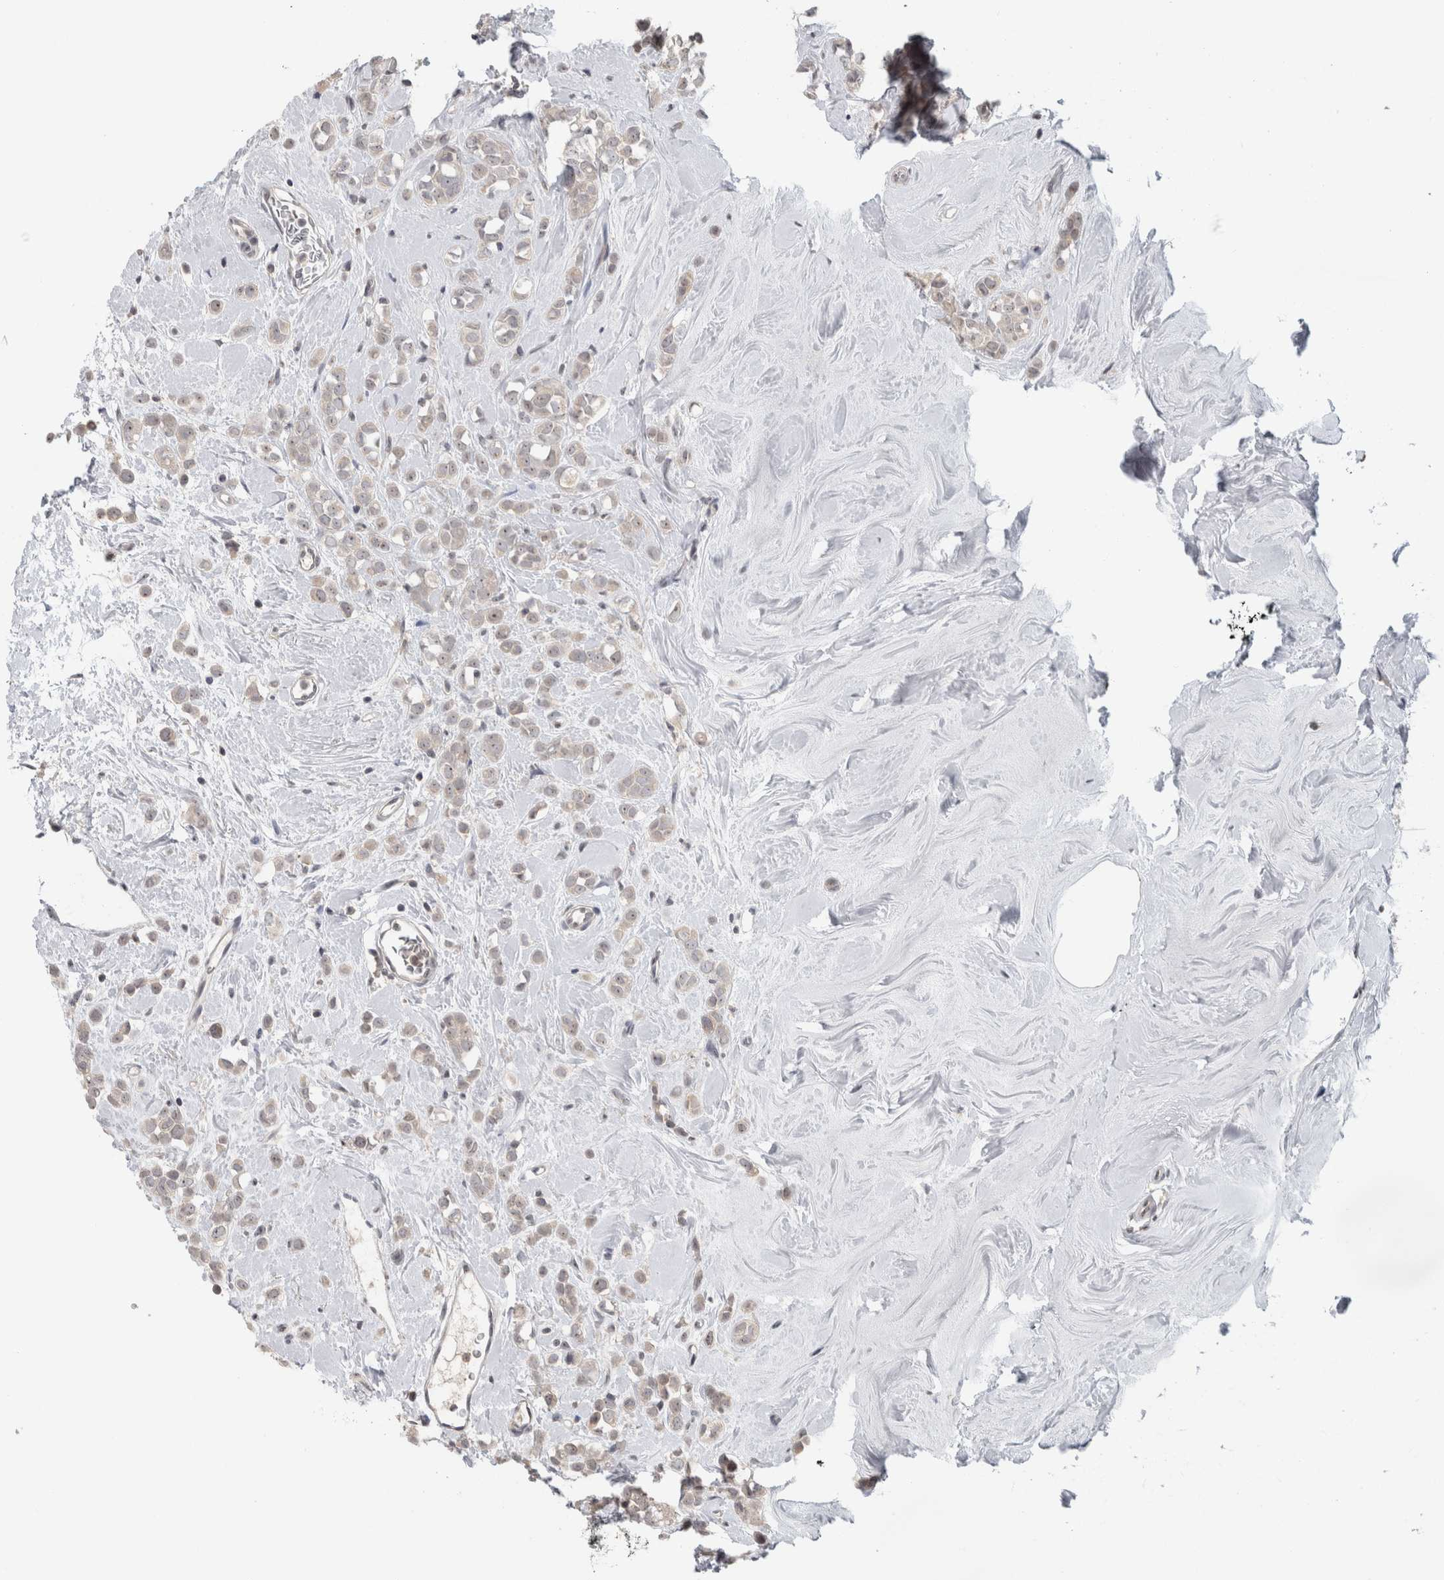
{"staining": {"intensity": "weak", "quantity": ">75%", "location": "cytoplasmic/membranous,nuclear"}, "tissue": "breast cancer", "cell_type": "Tumor cells", "image_type": "cancer", "snomed": [{"axis": "morphology", "description": "Lobular carcinoma"}, {"axis": "topography", "description": "Breast"}], "caption": "Human breast cancer stained for a protein (brown) shows weak cytoplasmic/membranous and nuclear positive positivity in about >75% of tumor cells.", "gene": "RBM28", "patient": {"sex": "female", "age": 47}}